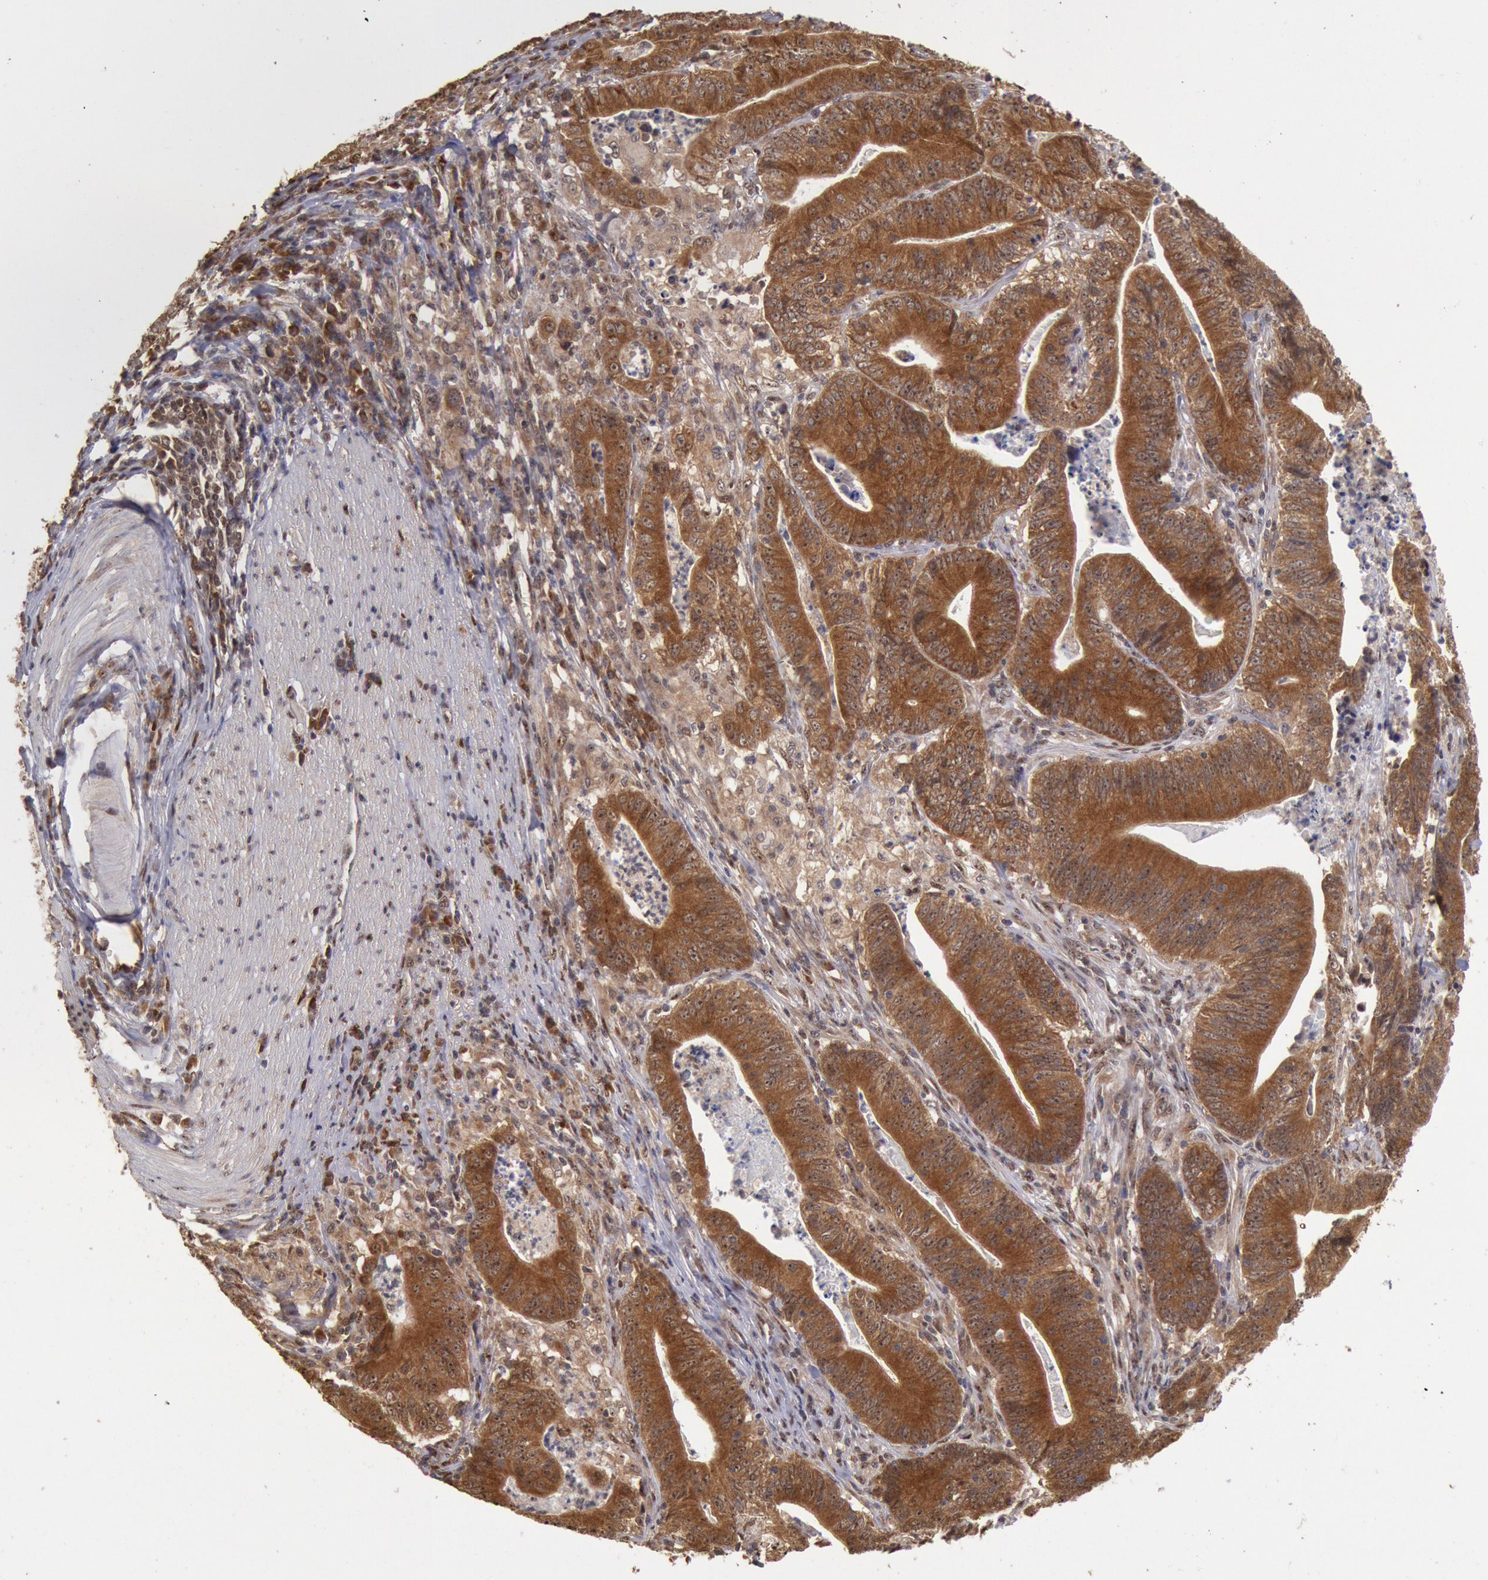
{"staining": {"intensity": "moderate", "quantity": ">75%", "location": "cytoplasmic/membranous"}, "tissue": "stomach cancer", "cell_type": "Tumor cells", "image_type": "cancer", "snomed": [{"axis": "morphology", "description": "Adenocarcinoma, NOS"}, {"axis": "topography", "description": "Stomach, lower"}], "caption": "An image of human adenocarcinoma (stomach) stained for a protein displays moderate cytoplasmic/membranous brown staining in tumor cells.", "gene": "STX17", "patient": {"sex": "female", "age": 86}}